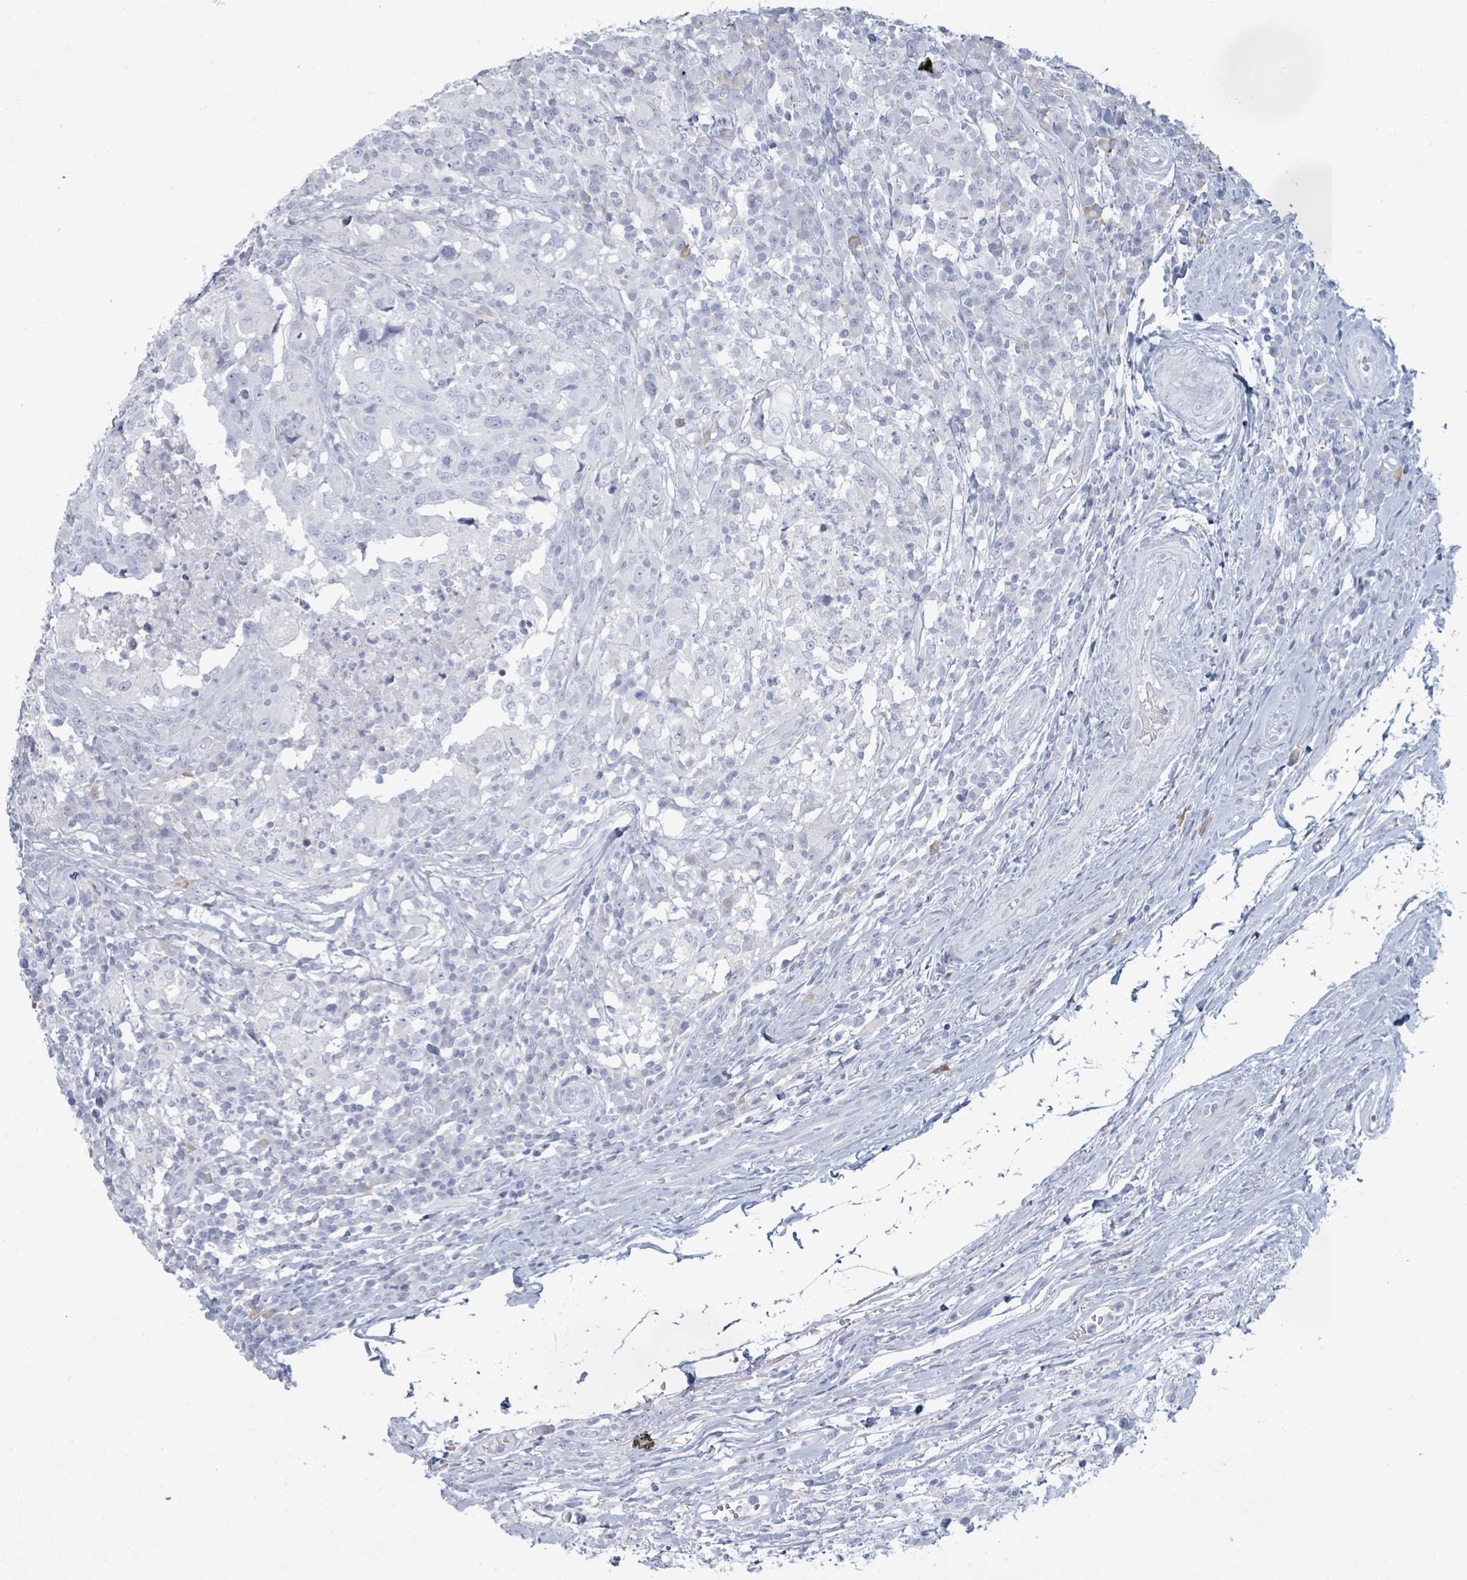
{"staining": {"intensity": "negative", "quantity": "none", "location": "none"}, "tissue": "head and neck cancer", "cell_type": "Tumor cells", "image_type": "cancer", "snomed": [{"axis": "morphology", "description": "Normal tissue, NOS"}, {"axis": "morphology", "description": "Squamous cell carcinoma, NOS"}, {"axis": "topography", "description": "Skeletal muscle"}, {"axis": "topography", "description": "Vascular tissue"}, {"axis": "topography", "description": "Peripheral nerve tissue"}, {"axis": "topography", "description": "Head-Neck"}], "caption": "DAB (3,3'-diaminobenzidine) immunohistochemical staining of head and neck squamous cell carcinoma shows no significant expression in tumor cells. (Brightfield microscopy of DAB (3,3'-diaminobenzidine) immunohistochemistry (IHC) at high magnification).", "gene": "PGA3", "patient": {"sex": "male", "age": 66}}